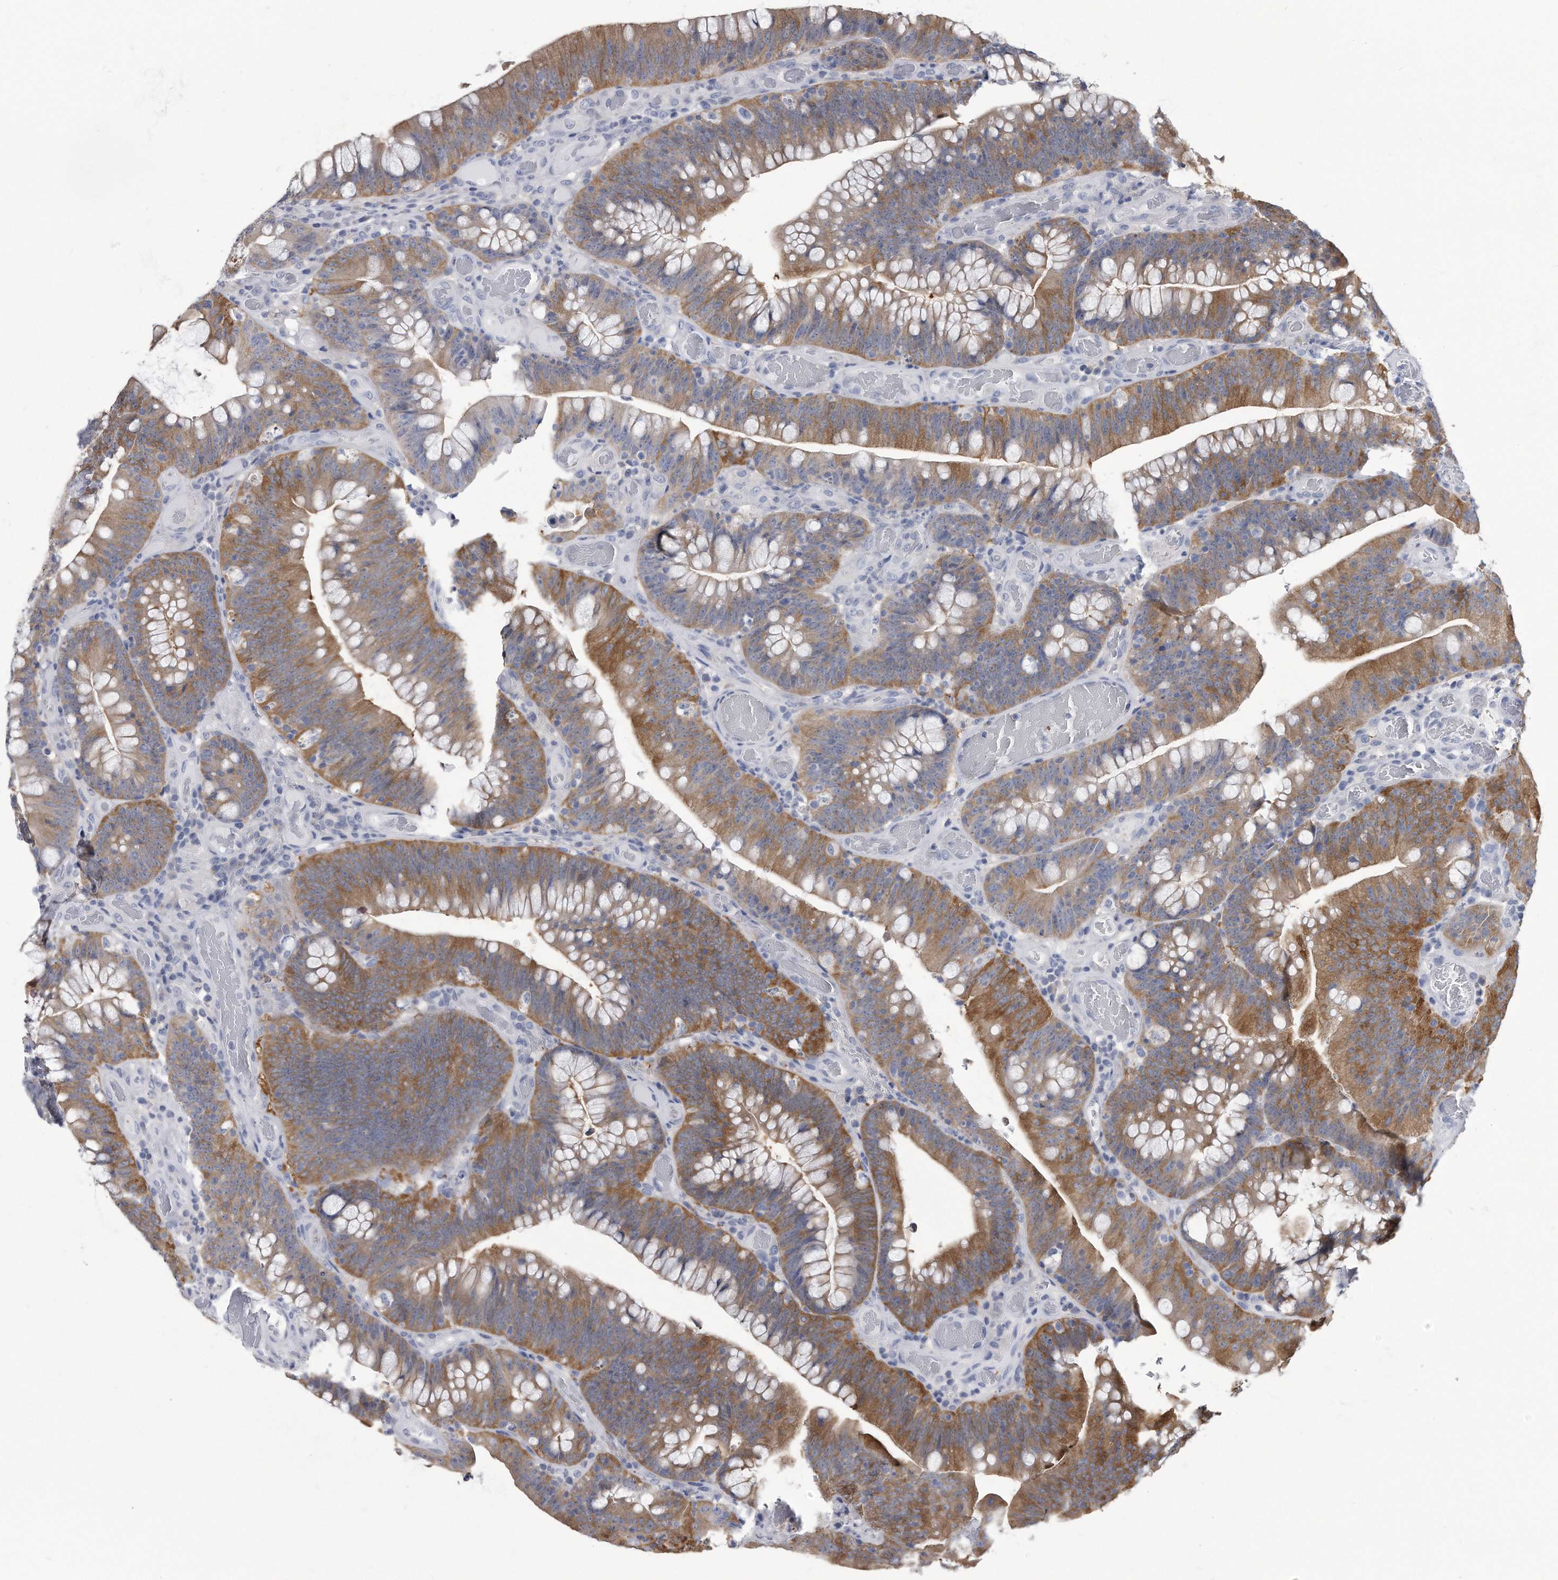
{"staining": {"intensity": "moderate", "quantity": ">75%", "location": "cytoplasmic/membranous"}, "tissue": "colorectal cancer", "cell_type": "Tumor cells", "image_type": "cancer", "snomed": [{"axis": "morphology", "description": "Normal tissue, NOS"}, {"axis": "topography", "description": "Colon"}], "caption": "Colorectal cancer stained with a protein marker displays moderate staining in tumor cells.", "gene": "PYGB", "patient": {"sex": "female", "age": 82}}